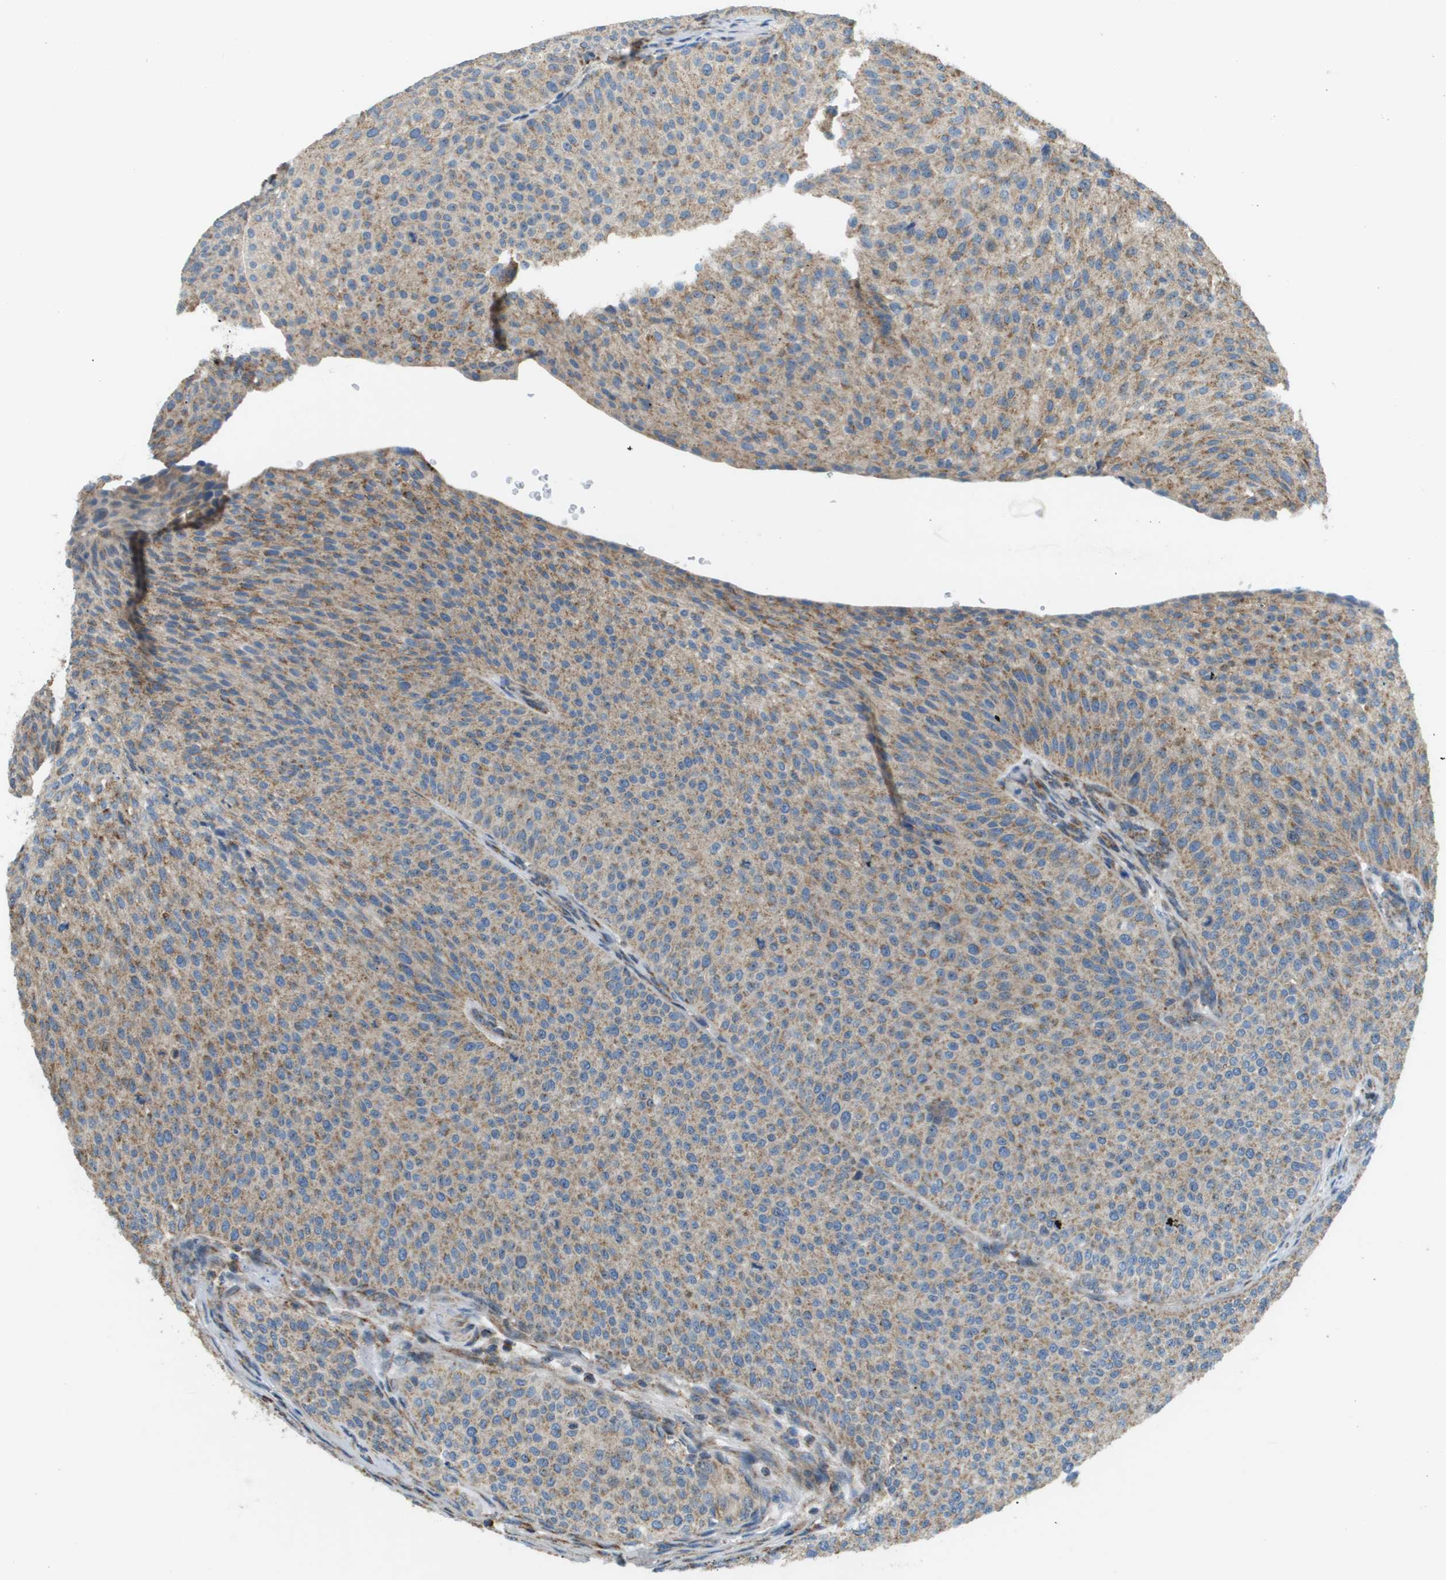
{"staining": {"intensity": "moderate", "quantity": ">75%", "location": "cytoplasmic/membranous"}, "tissue": "urothelial cancer", "cell_type": "Tumor cells", "image_type": "cancer", "snomed": [{"axis": "morphology", "description": "Urothelial carcinoma, Low grade"}, {"axis": "topography", "description": "Smooth muscle"}, {"axis": "topography", "description": "Urinary bladder"}], "caption": "A high-resolution image shows immunohistochemistry (IHC) staining of urothelial cancer, which shows moderate cytoplasmic/membranous positivity in approximately >75% of tumor cells. Ihc stains the protein of interest in brown and the nuclei are stained blue.", "gene": "NRK", "patient": {"sex": "male", "age": 60}}